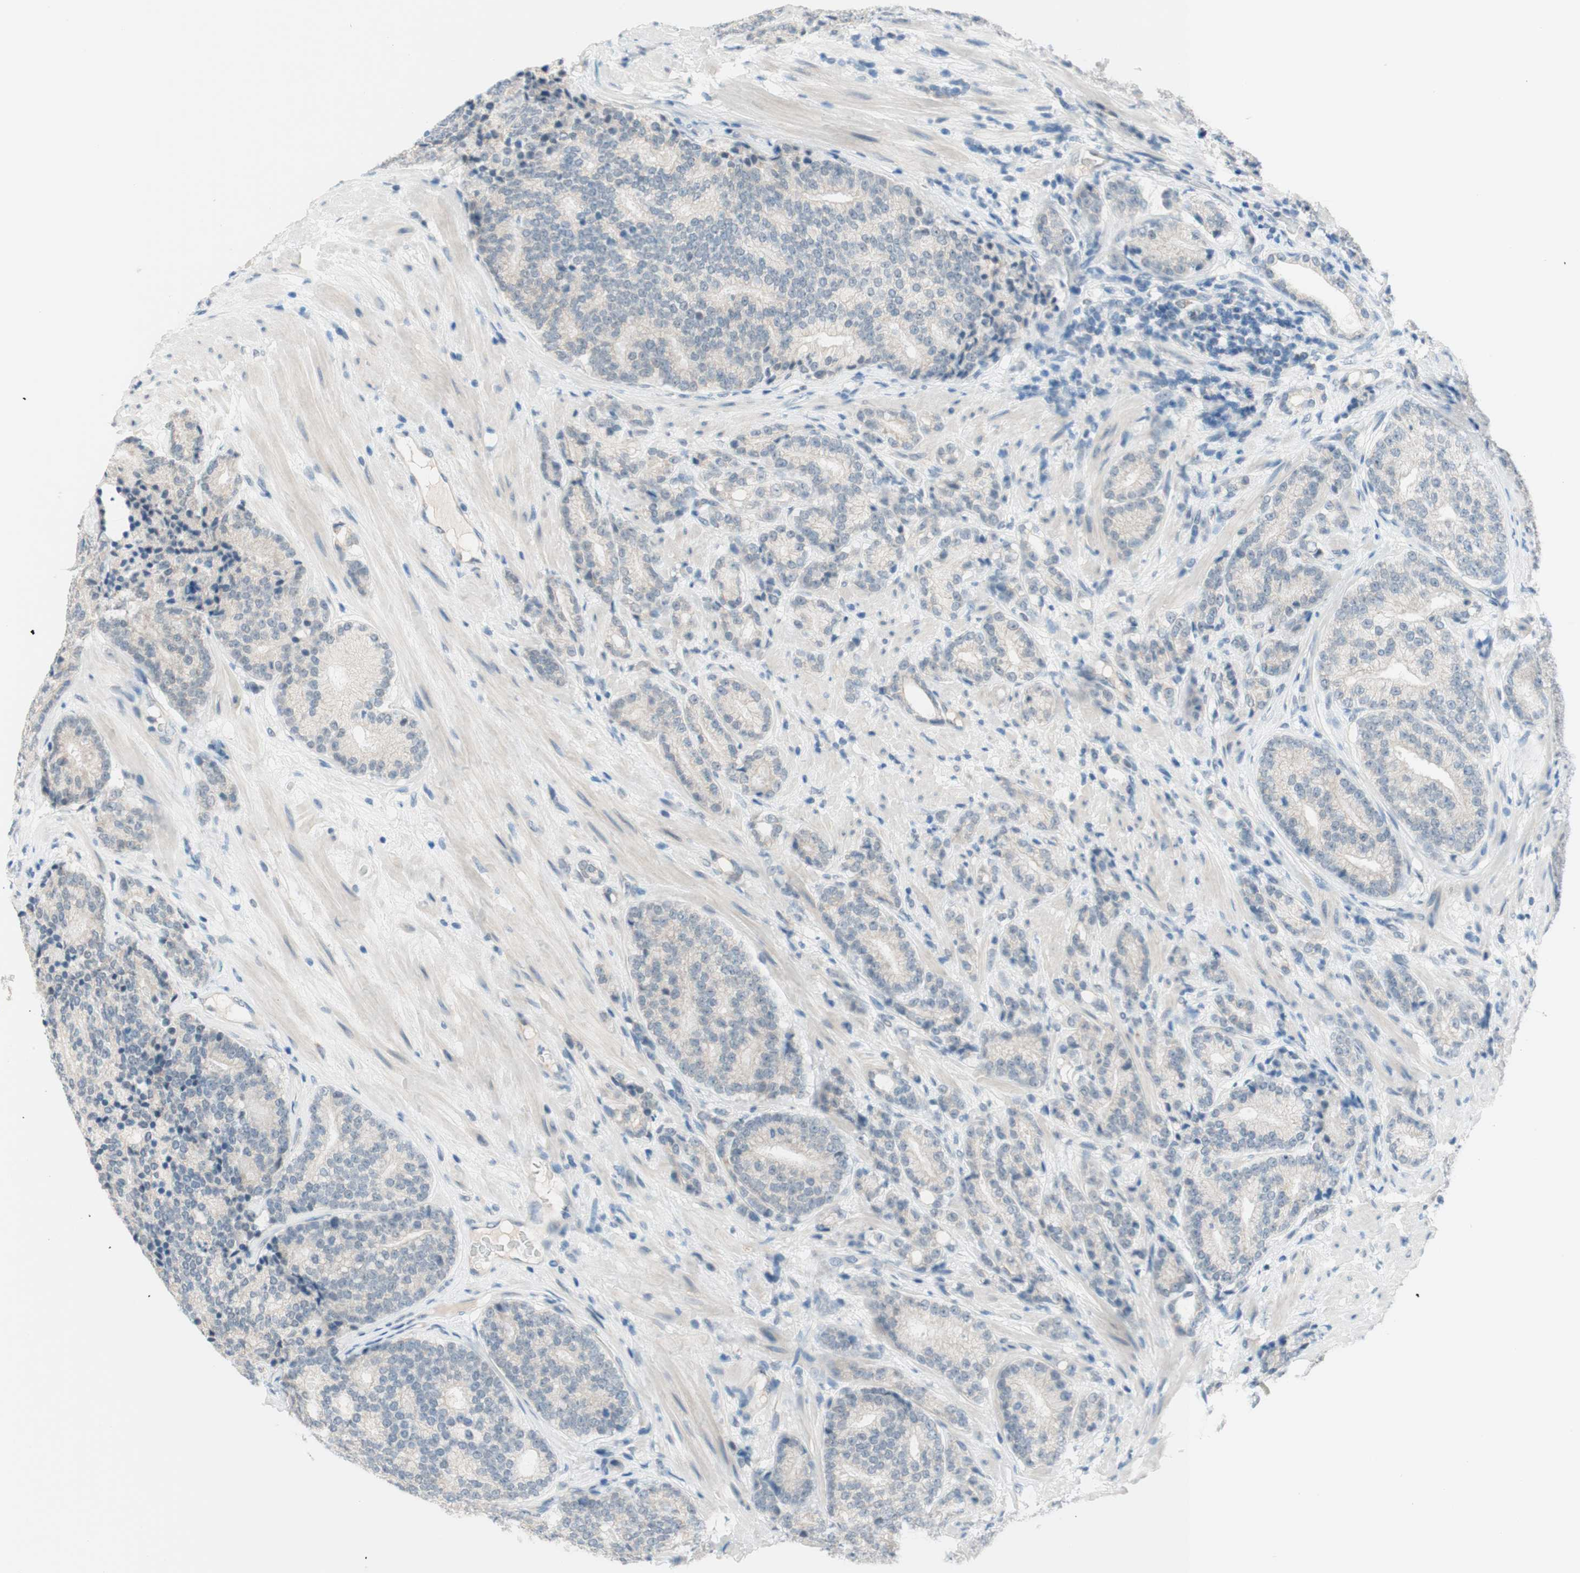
{"staining": {"intensity": "negative", "quantity": "none", "location": "none"}, "tissue": "prostate cancer", "cell_type": "Tumor cells", "image_type": "cancer", "snomed": [{"axis": "morphology", "description": "Adenocarcinoma, High grade"}, {"axis": "topography", "description": "Prostate"}], "caption": "Image shows no protein positivity in tumor cells of prostate high-grade adenocarcinoma tissue.", "gene": "JPH1", "patient": {"sex": "male", "age": 61}}